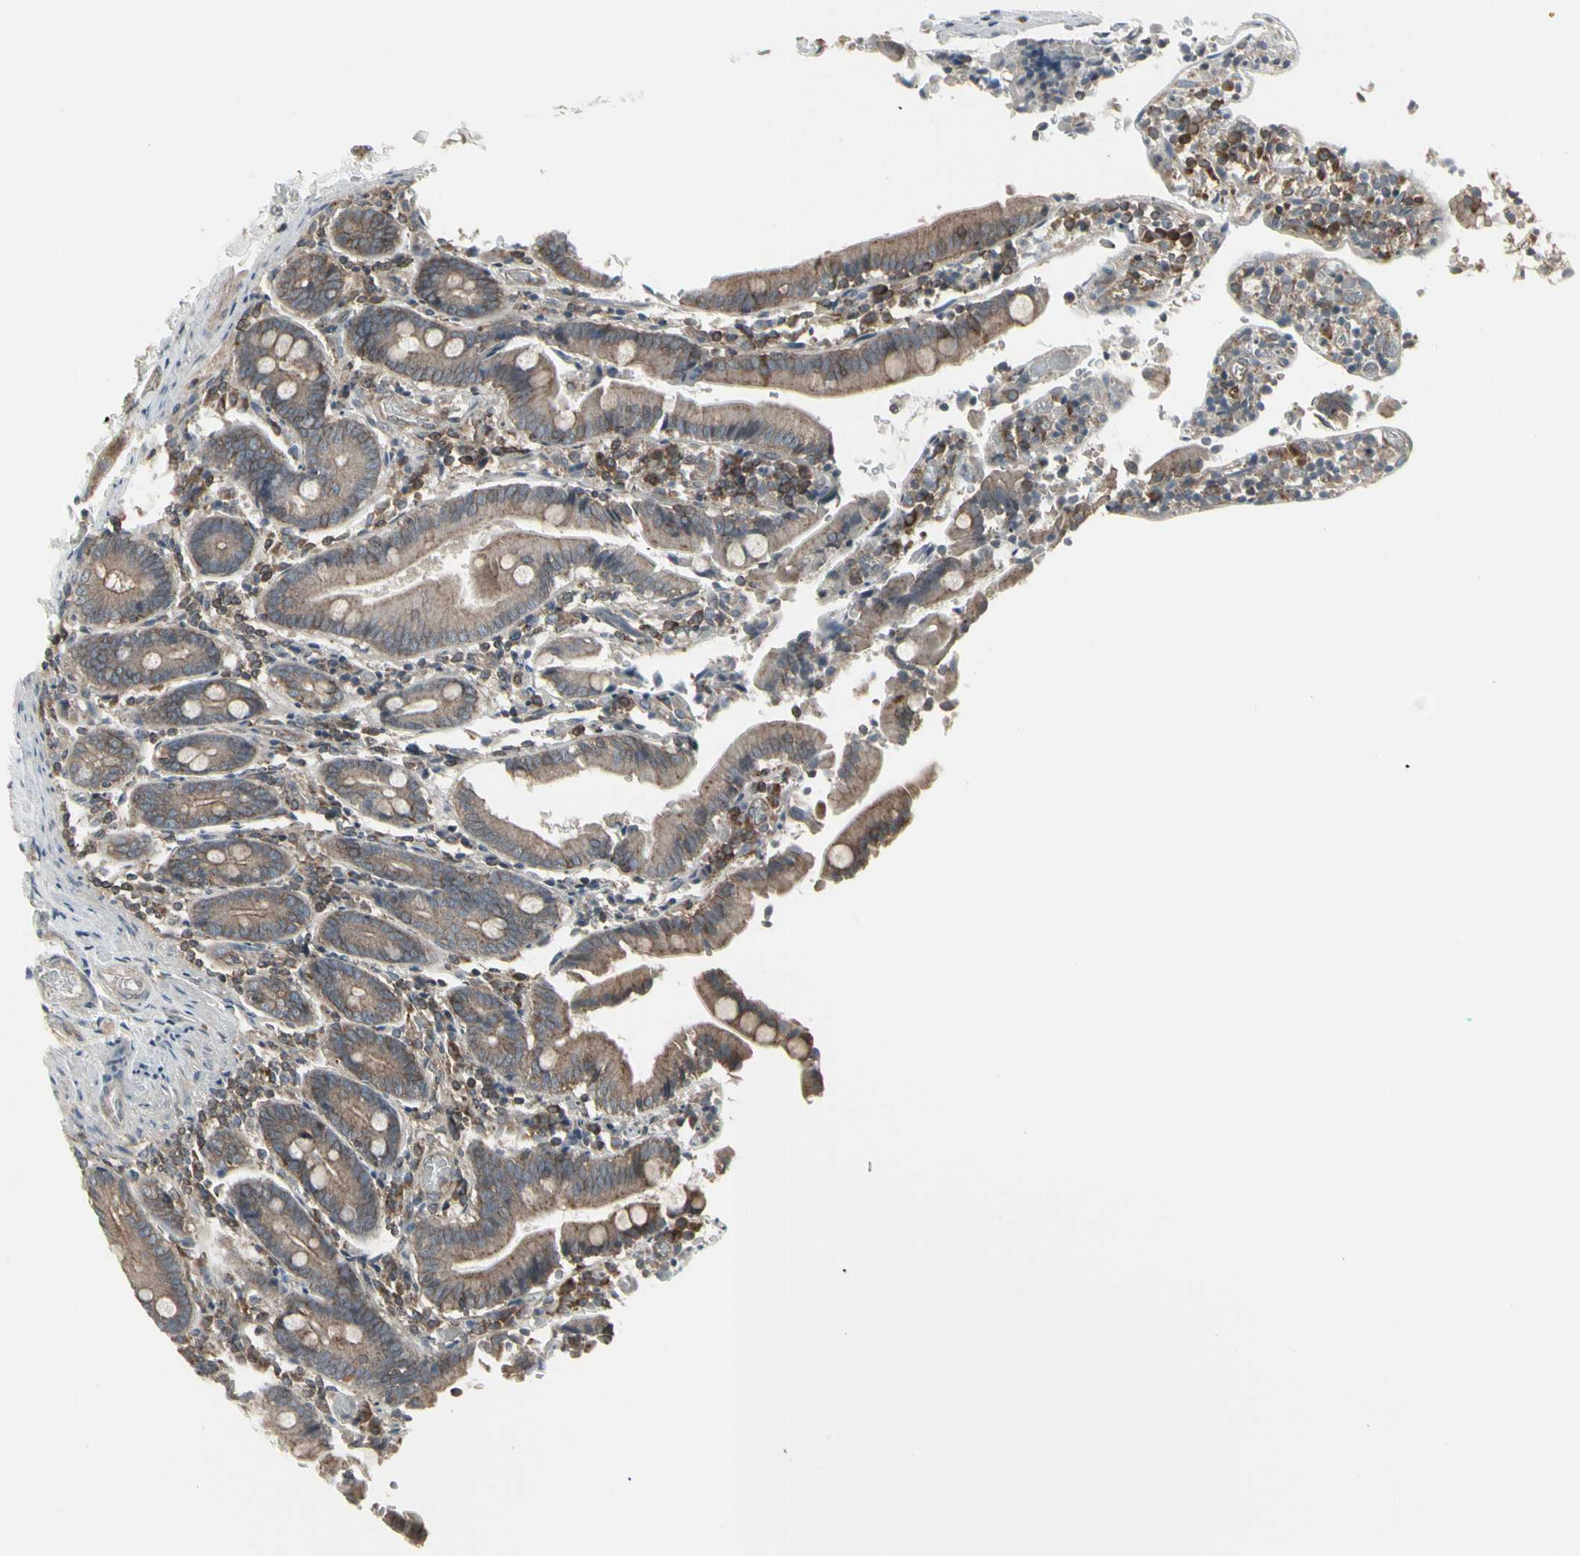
{"staining": {"intensity": "moderate", "quantity": ">75%", "location": "cytoplasmic/membranous"}, "tissue": "duodenum", "cell_type": "Glandular cells", "image_type": "normal", "snomed": [{"axis": "morphology", "description": "Normal tissue, NOS"}, {"axis": "topography", "description": "Duodenum"}], "caption": "Human duodenum stained with a protein marker reveals moderate staining in glandular cells.", "gene": "EPS15", "patient": {"sex": "female", "age": 53}}